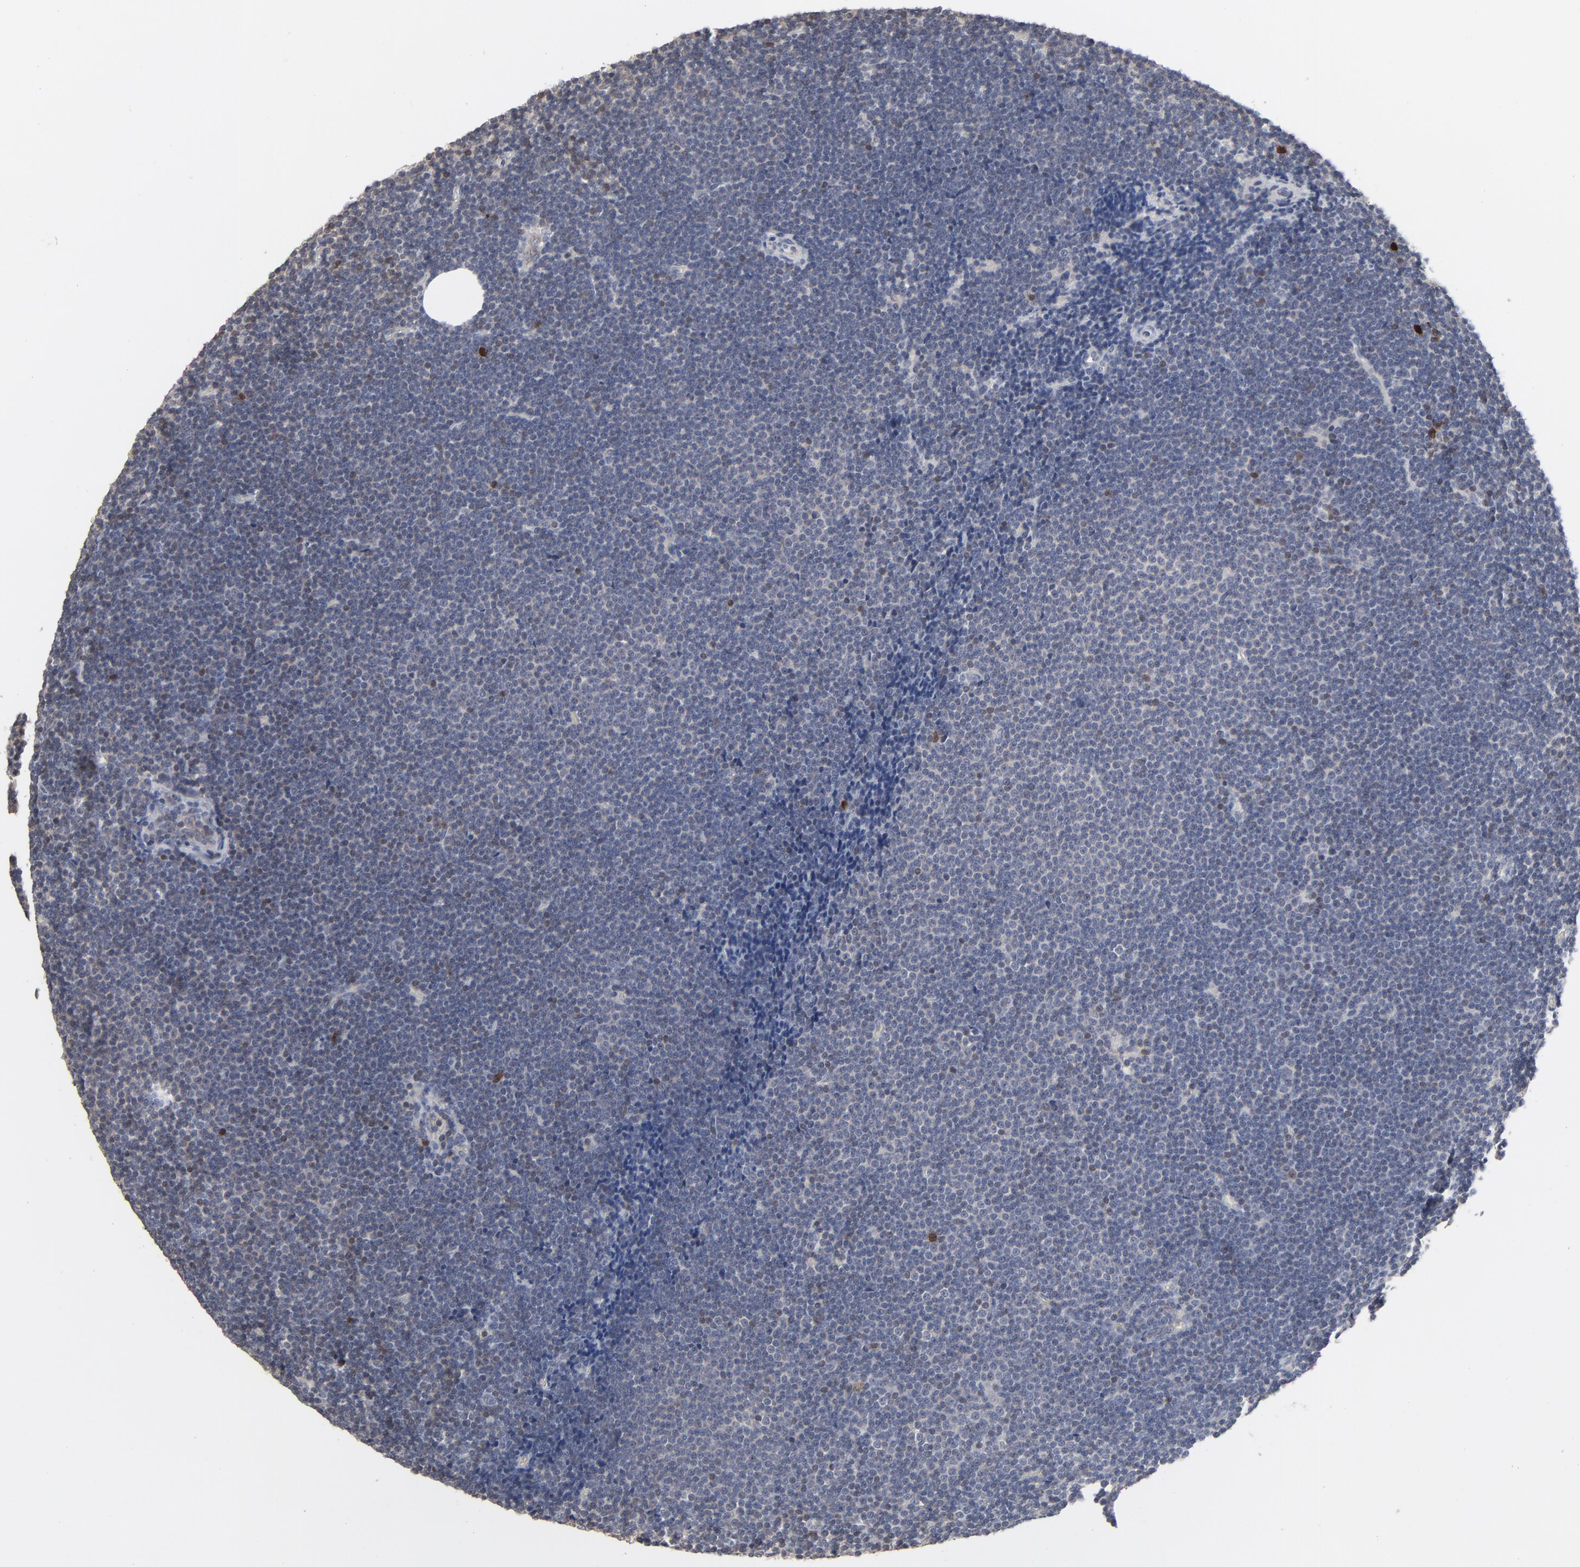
{"staining": {"intensity": "negative", "quantity": "none", "location": "none"}, "tissue": "lymphoma", "cell_type": "Tumor cells", "image_type": "cancer", "snomed": [{"axis": "morphology", "description": "Malignant lymphoma, non-Hodgkin's type, Low grade"}, {"axis": "topography", "description": "Lymph node"}], "caption": "This is an immunohistochemistry micrograph of lymphoma. There is no staining in tumor cells.", "gene": "STAT4", "patient": {"sex": "female", "age": 73}}